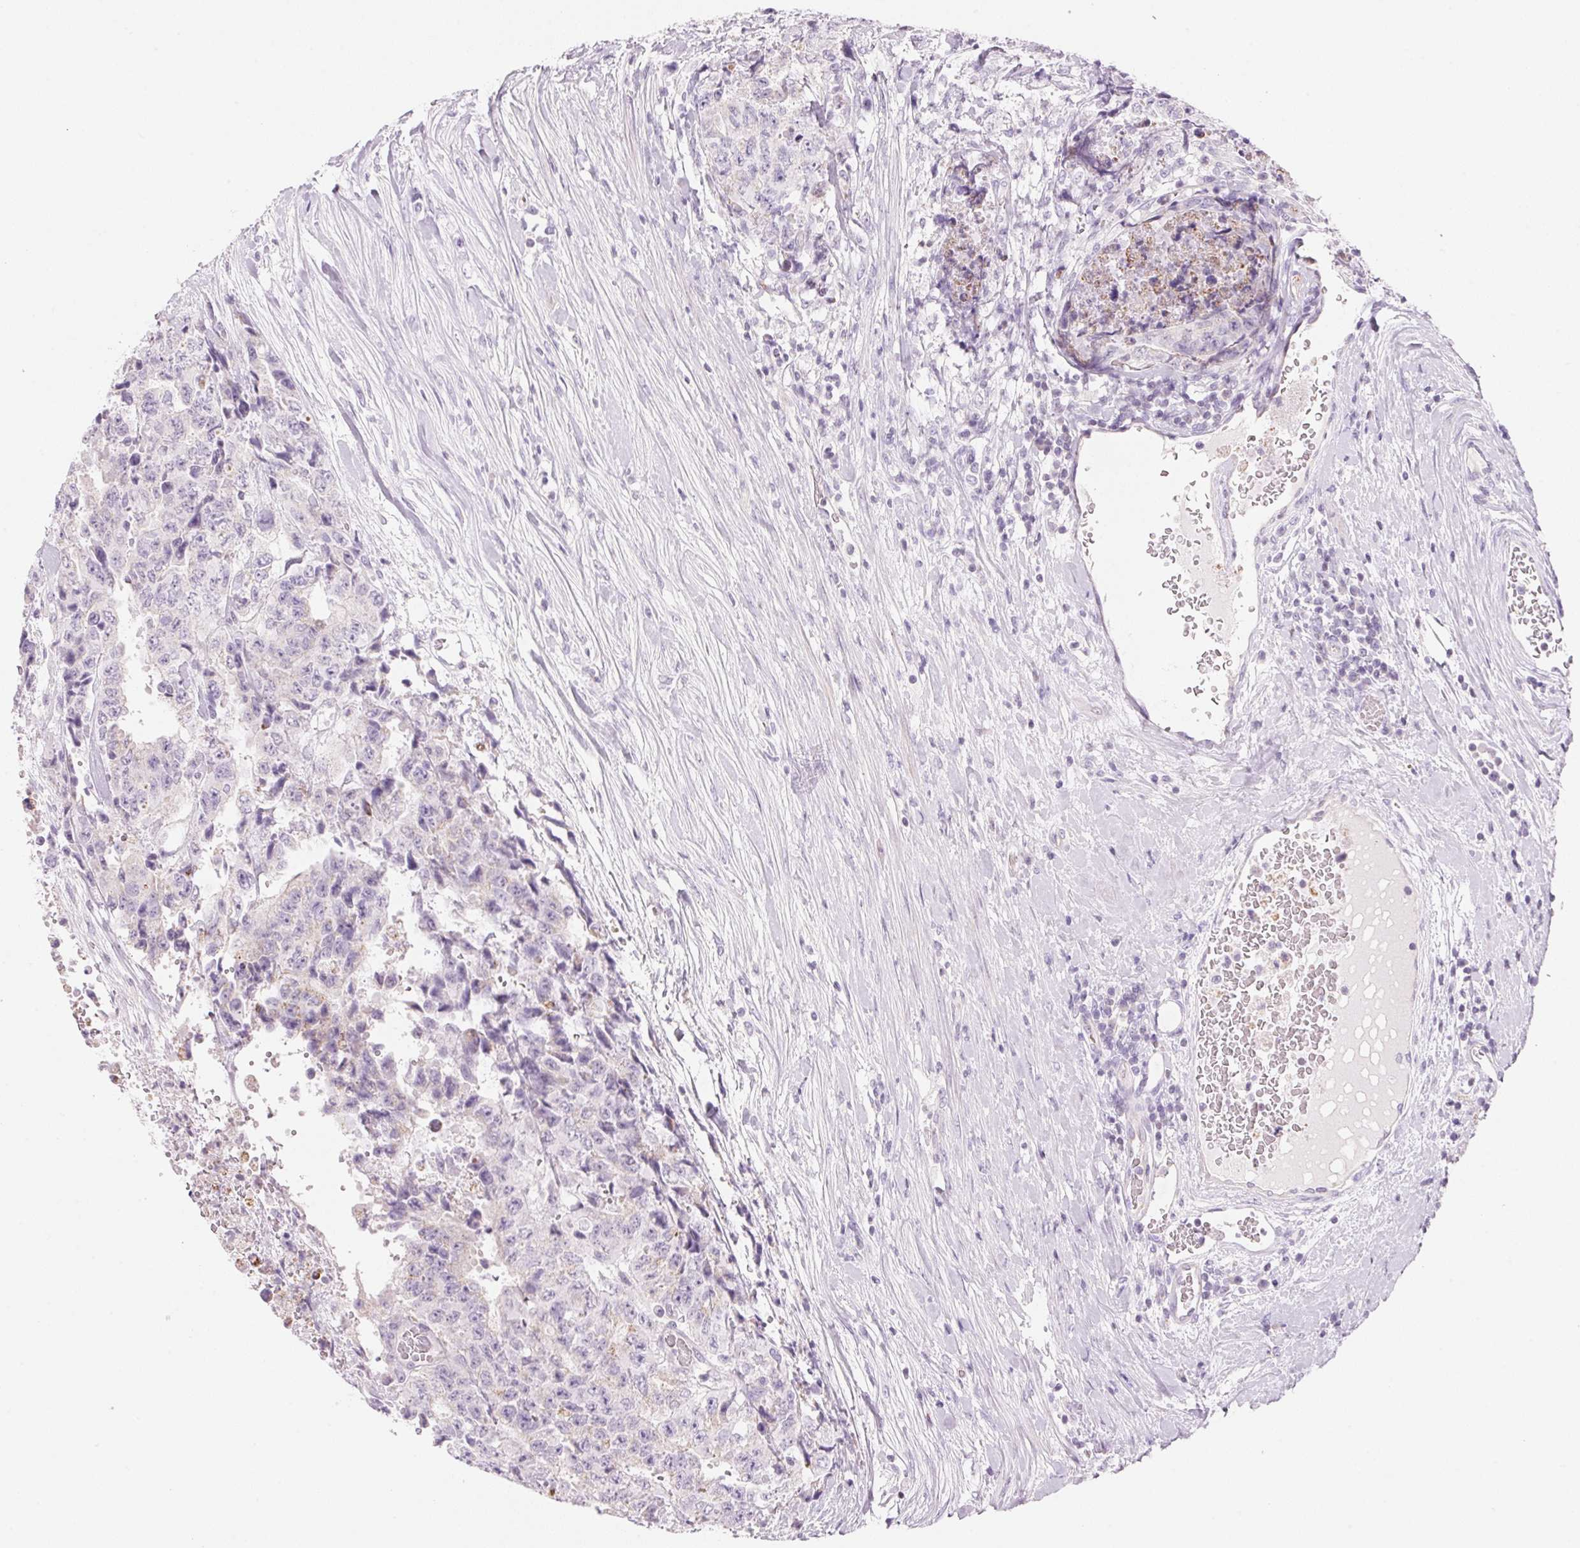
{"staining": {"intensity": "negative", "quantity": "none", "location": "none"}, "tissue": "testis cancer", "cell_type": "Tumor cells", "image_type": "cancer", "snomed": [{"axis": "morphology", "description": "Carcinoma, Embryonal, NOS"}, {"axis": "topography", "description": "Testis"}], "caption": "Photomicrograph shows no protein staining in tumor cells of testis embryonal carcinoma tissue.", "gene": "CYP11B1", "patient": {"sex": "male", "age": 24}}